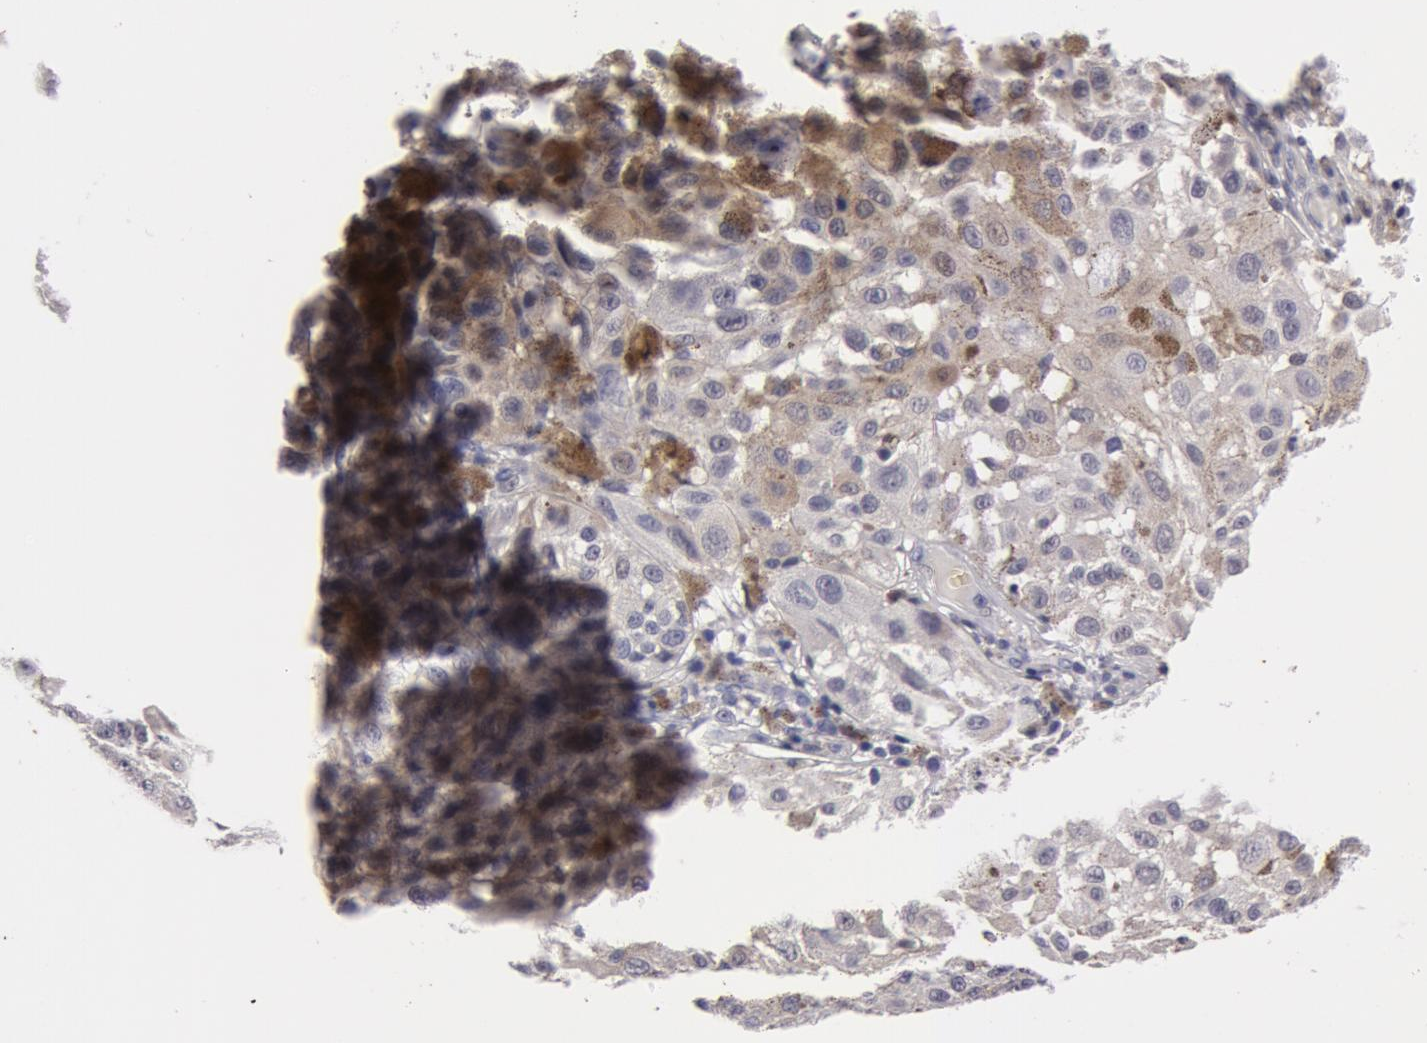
{"staining": {"intensity": "negative", "quantity": "none", "location": "none"}, "tissue": "melanoma", "cell_type": "Tumor cells", "image_type": "cancer", "snomed": [{"axis": "morphology", "description": "Malignant melanoma, NOS"}, {"axis": "topography", "description": "Skin"}], "caption": "Tumor cells are negative for protein expression in human melanoma.", "gene": "NLGN4X", "patient": {"sex": "female", "age": 64}}